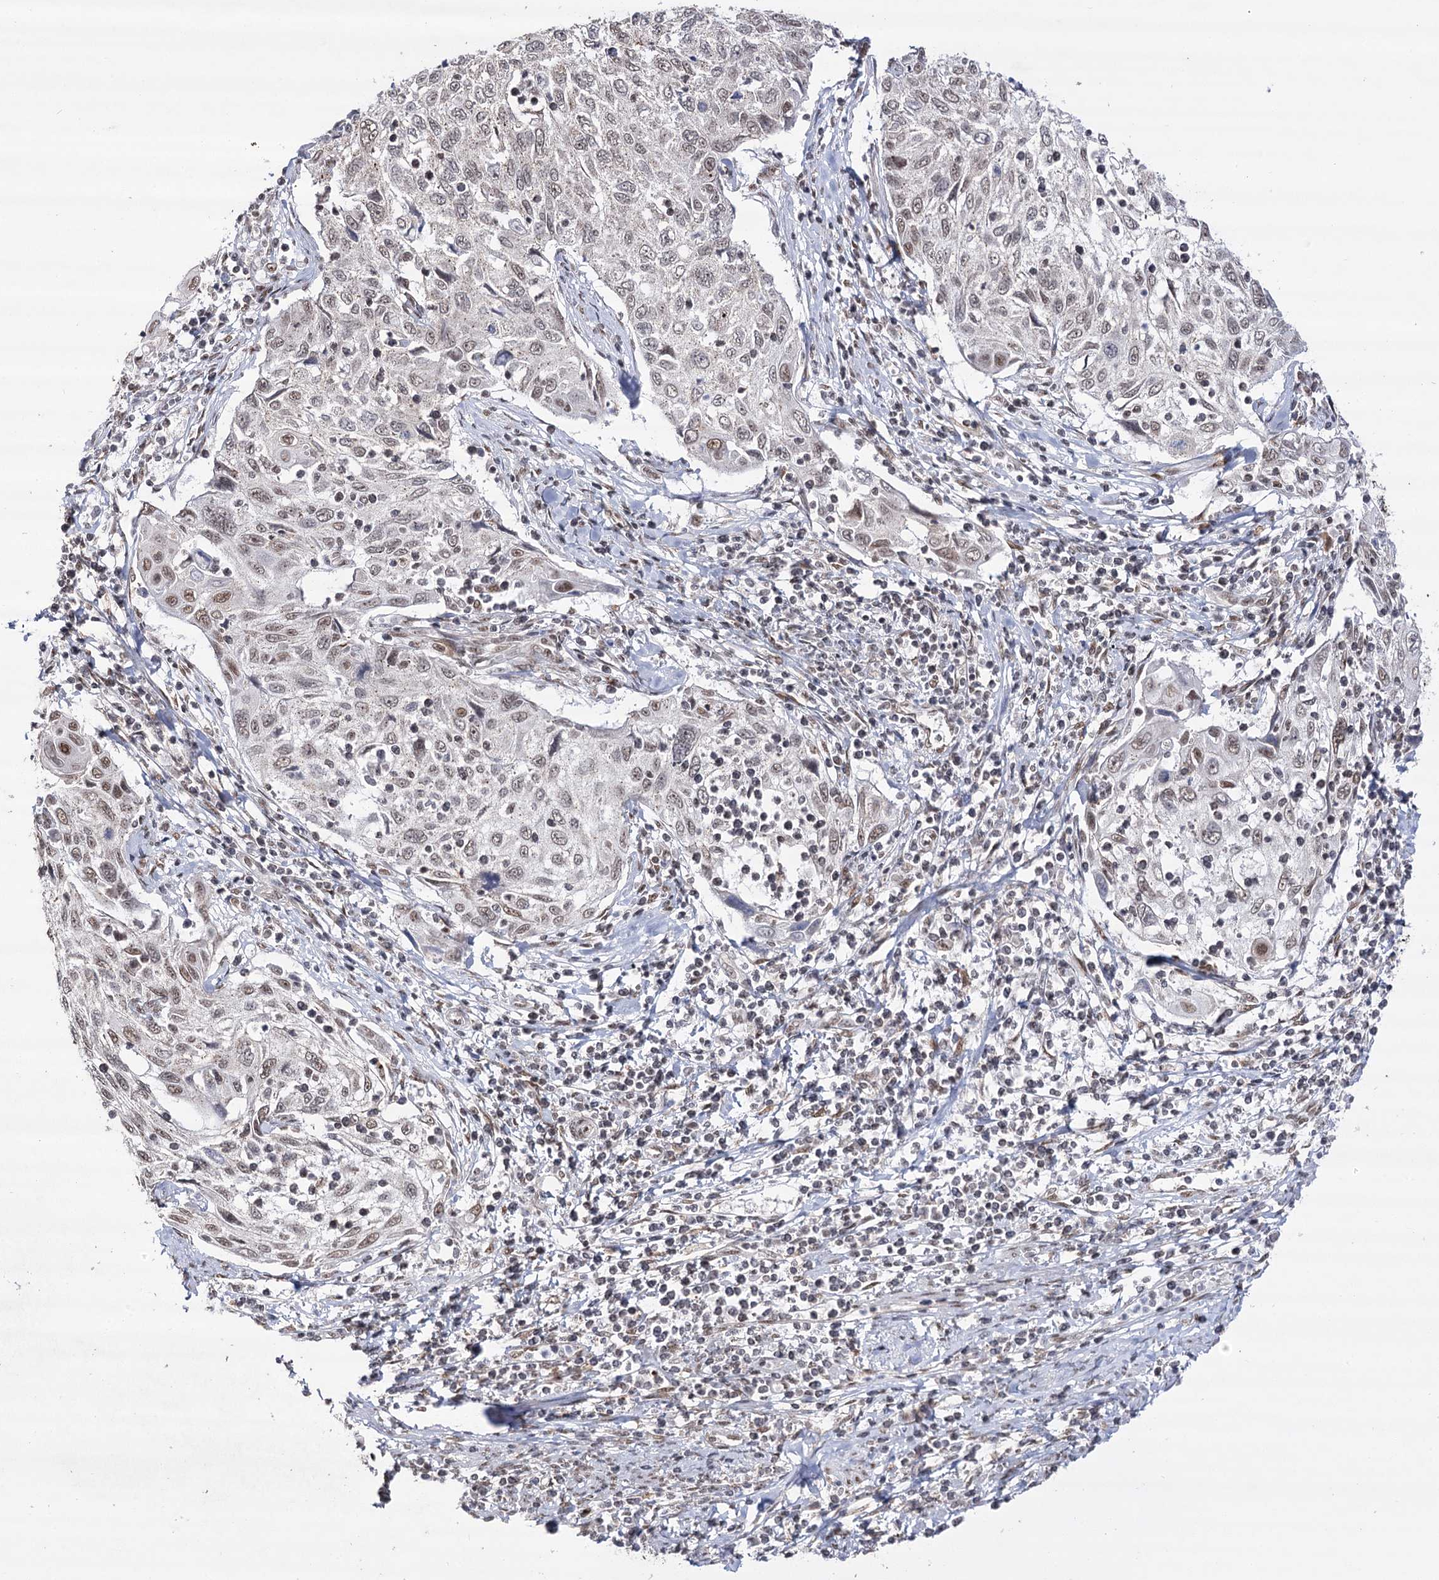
{"staining": {"intensity": "weak", "quantity": ">75%", "location": "nuclear"}, "tissue": "cervical cancer", "cell_type": "Tumor cells", "image_type": "cancer", "snomed": [{"axis": "morphology", "description": "Squamous cell carcinoma, NOS"}, {"axis": "topography", "description": "Cervix"}], "caption": "Immunohistochemical staining of squamous cell carcinoma (cervical) reveals weak nuclear protein staining in approximately >75% of tumor cells.", "gene": "VGLL4", "patient": {"sex": "female", "age": 70}}